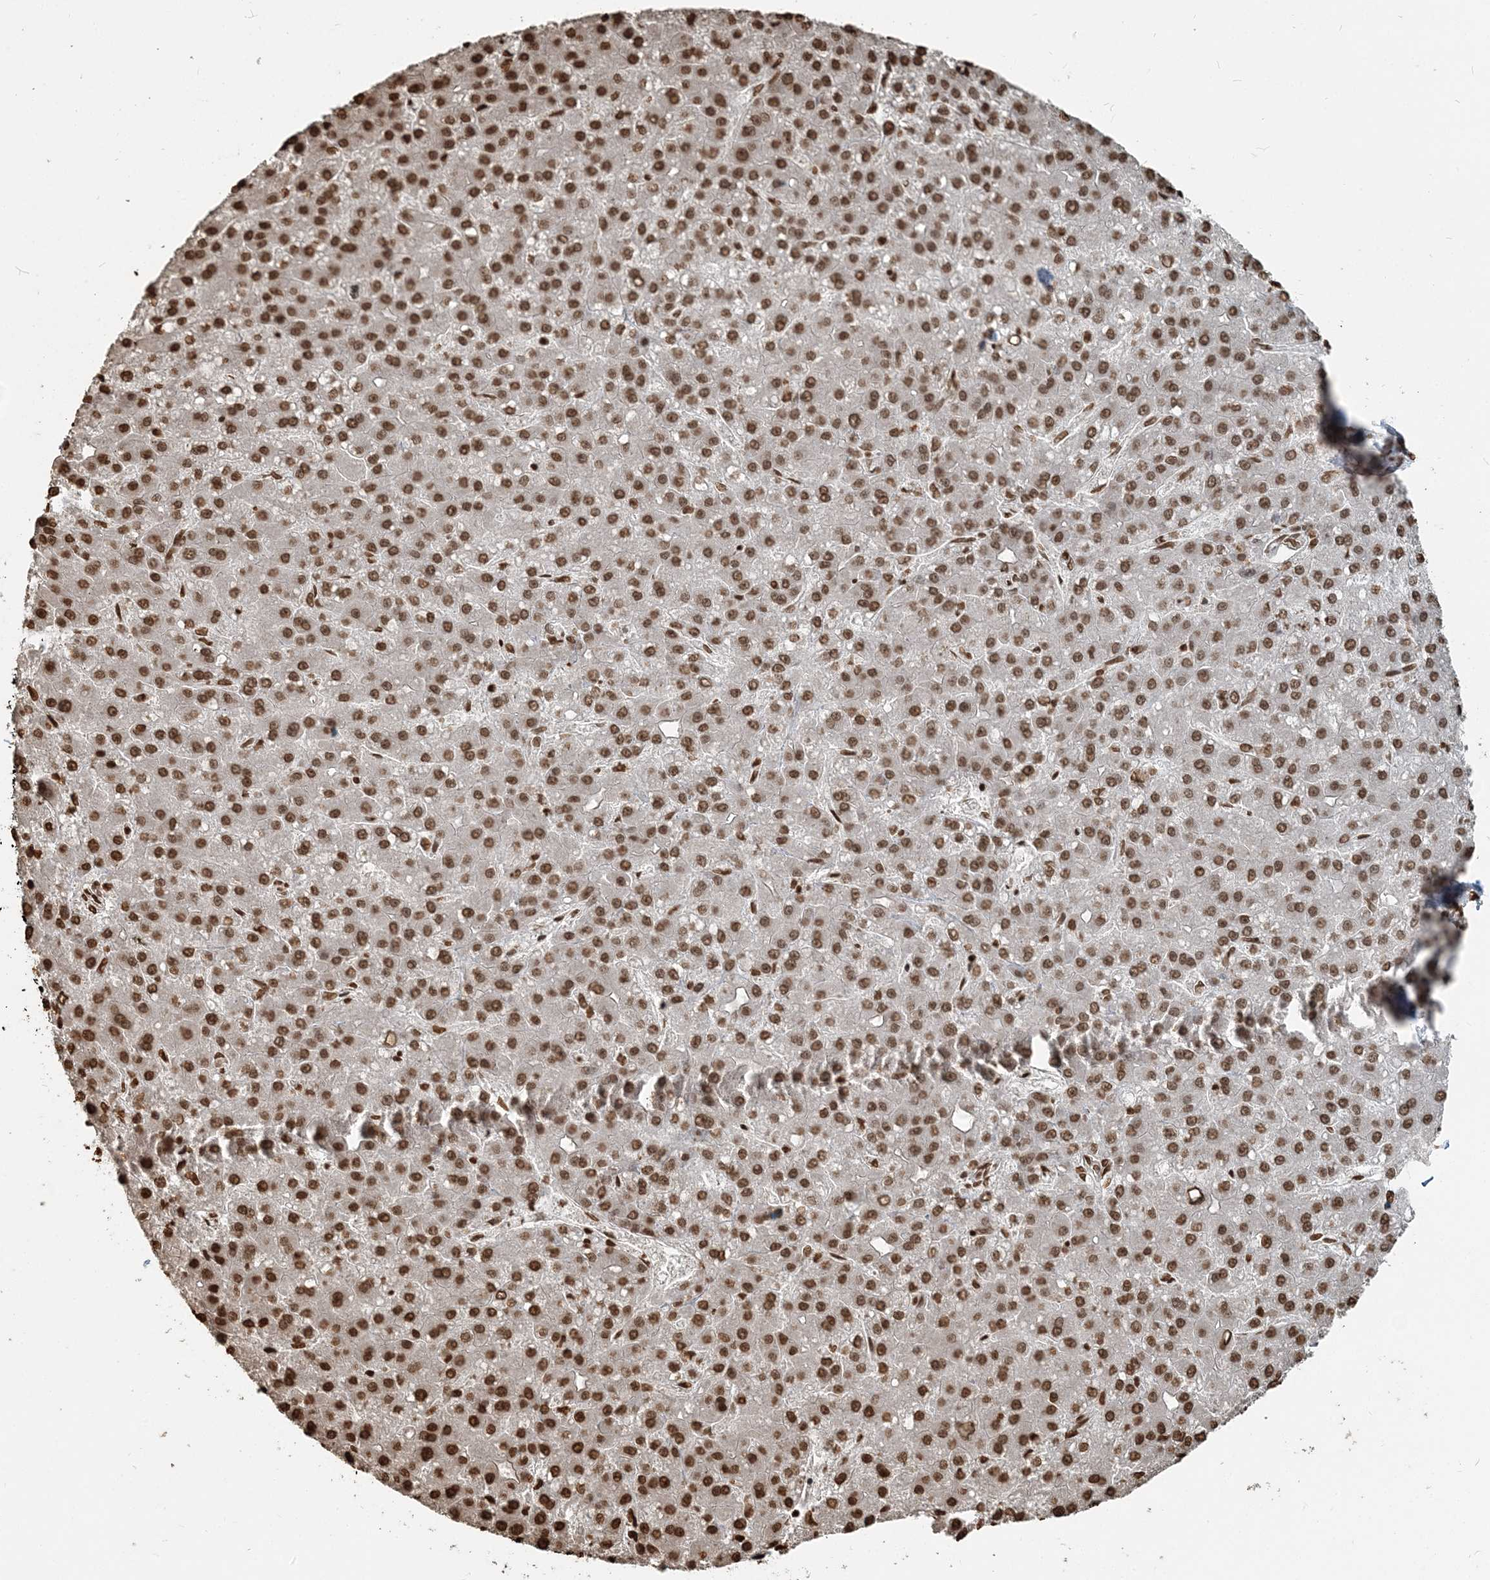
{"staining": {"intensity": "strong", "quantity": ">75%", "location": "nuclear"}, "tissue": "liver cancer", "cell_type": "Tumor cells", "image_type": "cancer", "snomed": [{"axis": "morphology", "description": "Carcinoma, Hepatocellular, NOS"}, {"axis": "topography", "description": "Liver"}], "caption": "The photomicrograph displays immunohistochemical staining of liver hepatocellular carcinoma. There is strong nuclear staining is appreciated in approximately >75% of tumor cells. (brown staining indicates protein expression, while blue staining denotes nuclei).", "gene": "H3-3B", "patient": {"sex": "male", "age": 67}}